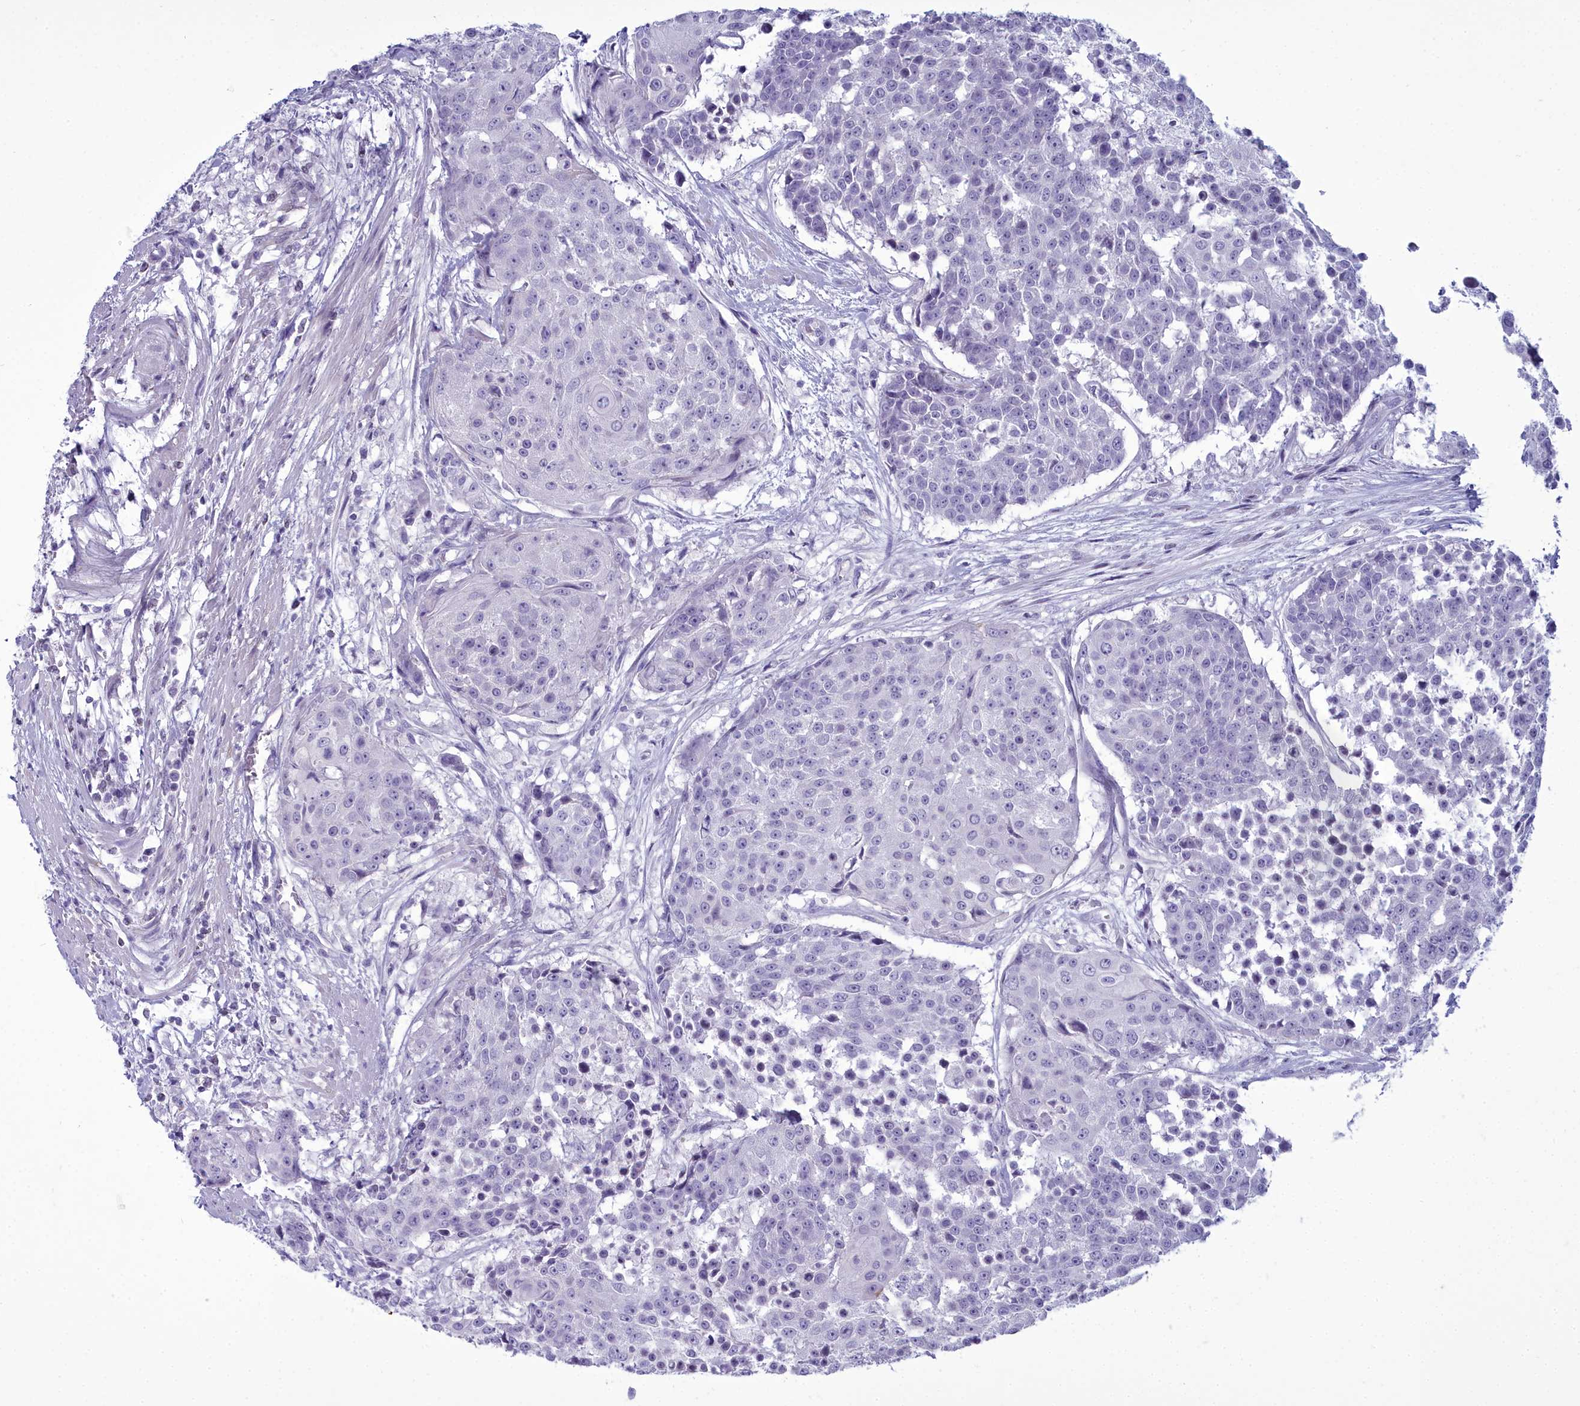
{"staining": {"intensity": "negative", "quantity": "none", "location": "none"}, "tissue": "urothelial cancer", "cell_type": "Tumor cells", "image_type": "cancer", "snomed": [{"axis": "morphology", "description": "Urothelial carcinoma, High grade"}, {"axis": "topography", "description": "Urinary bladder"}], "caption": "High power microscopy histopathology image of an immunohistochemistry (IHC) histopathology image of urothelial cancer, revealing no significant expression in tumor cells. The staining was performed using DAB (3,3'-diaminobenzidine) to visualize the protein expression in brown, while the nuclei were stained in blue with hematoxylin (Magnification: 20x).", "gene": "MAP6", "patient": {"sex": "female", "age": 63}}